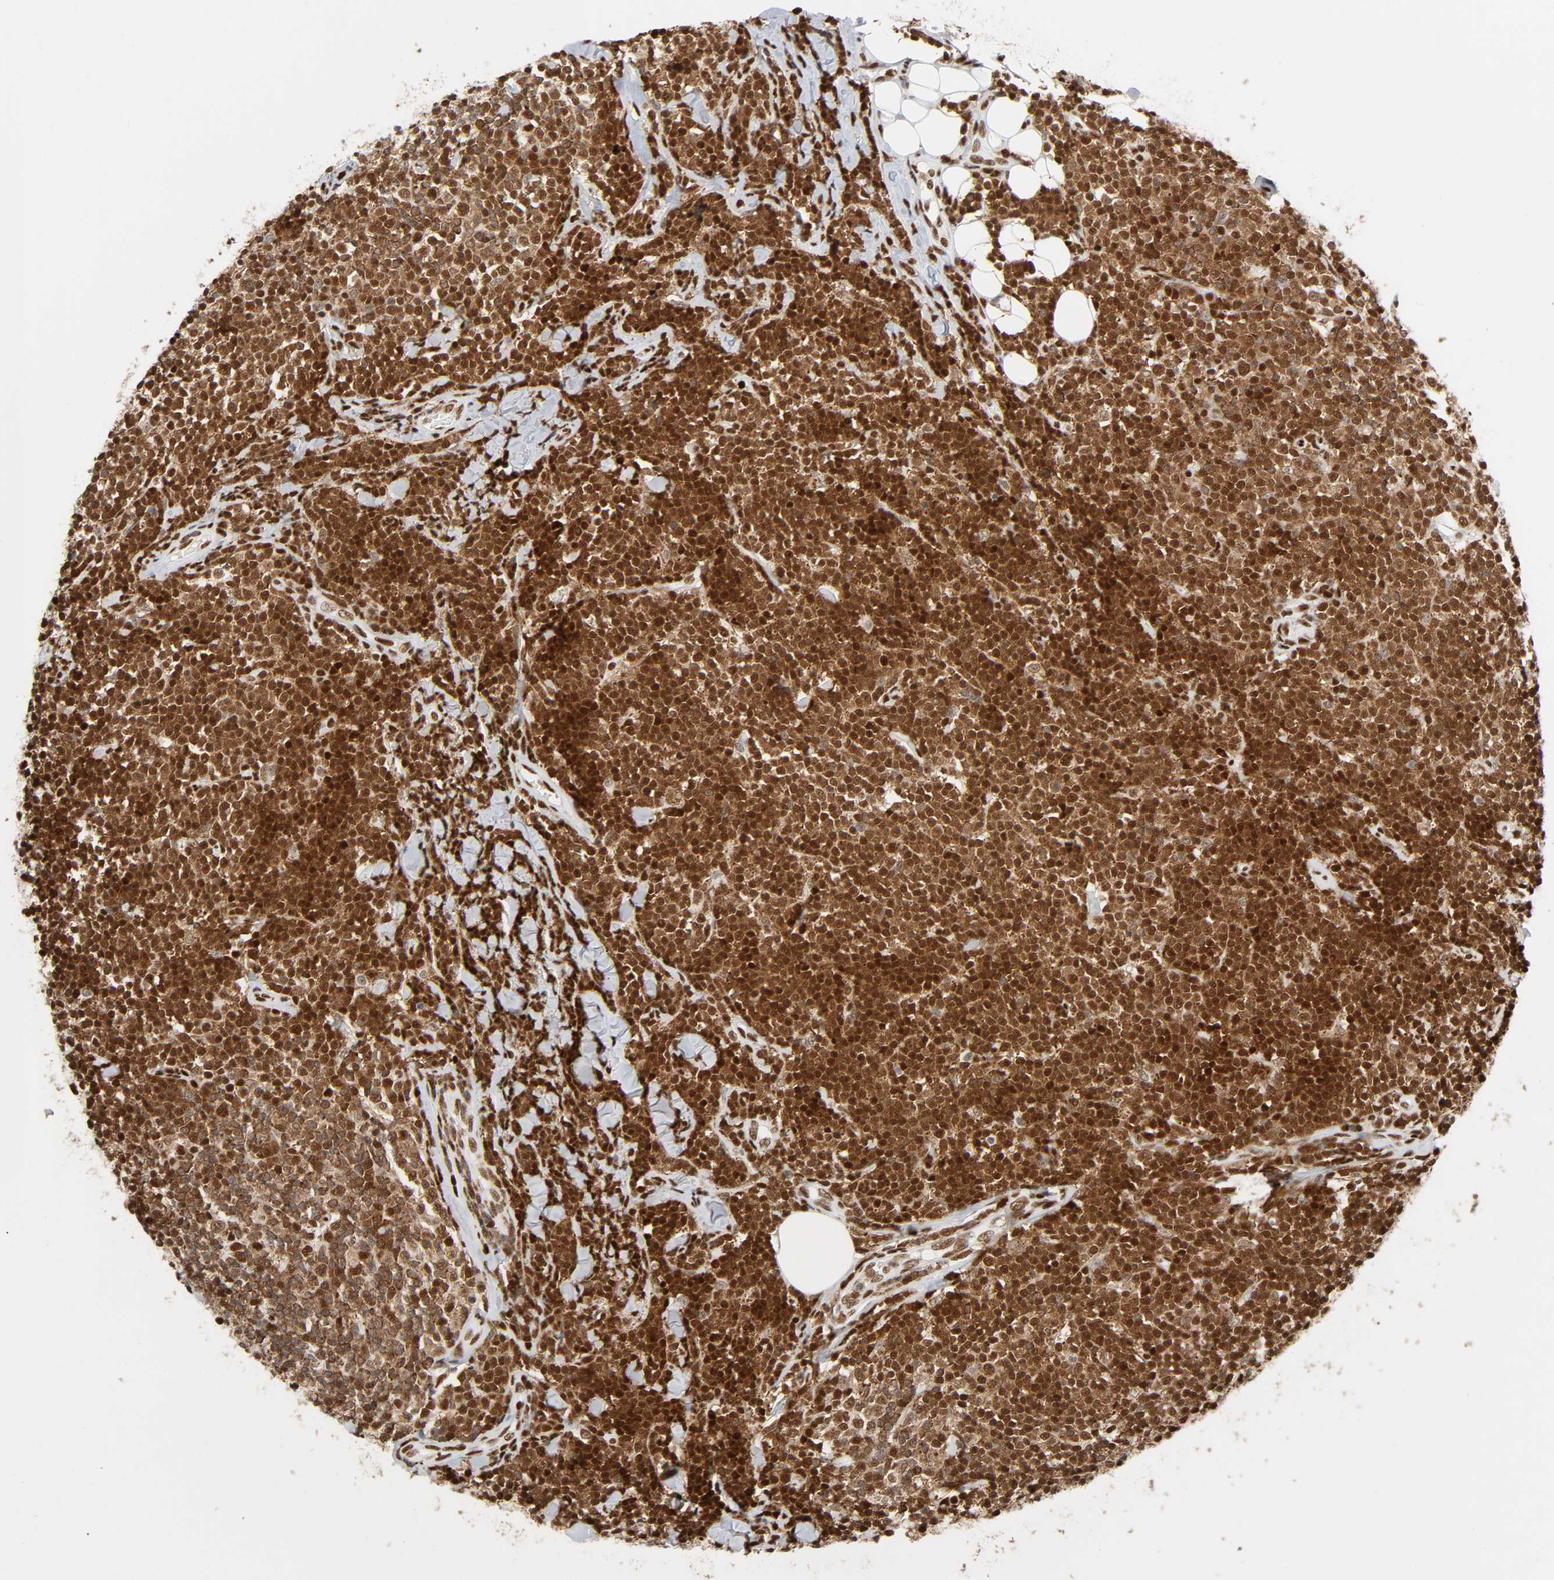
{"staining": {"intensity": "strong", "quantity": ">75%", "location": "cytoplasmic/membranous,nuclear"}, "tissue": "lymphoma", "cell_type": "Tumor cells", "image_type": "cancer", "snomed": [{"axis": "morphology", "description": "Malignant lymphoma, non-Hodgkin's type, Low grade"}, {"axis": "topography", "description": "Soft tissue"}], "caption": "Low-grade malignant lymphoma, non-Hodgkin's type tissue reveals strong cytoplasmic/membranous and nuclear positivity in approximately >75% of tumor cells", "gene": "WAS", "patient": {"sex": "male", "age": 92}}